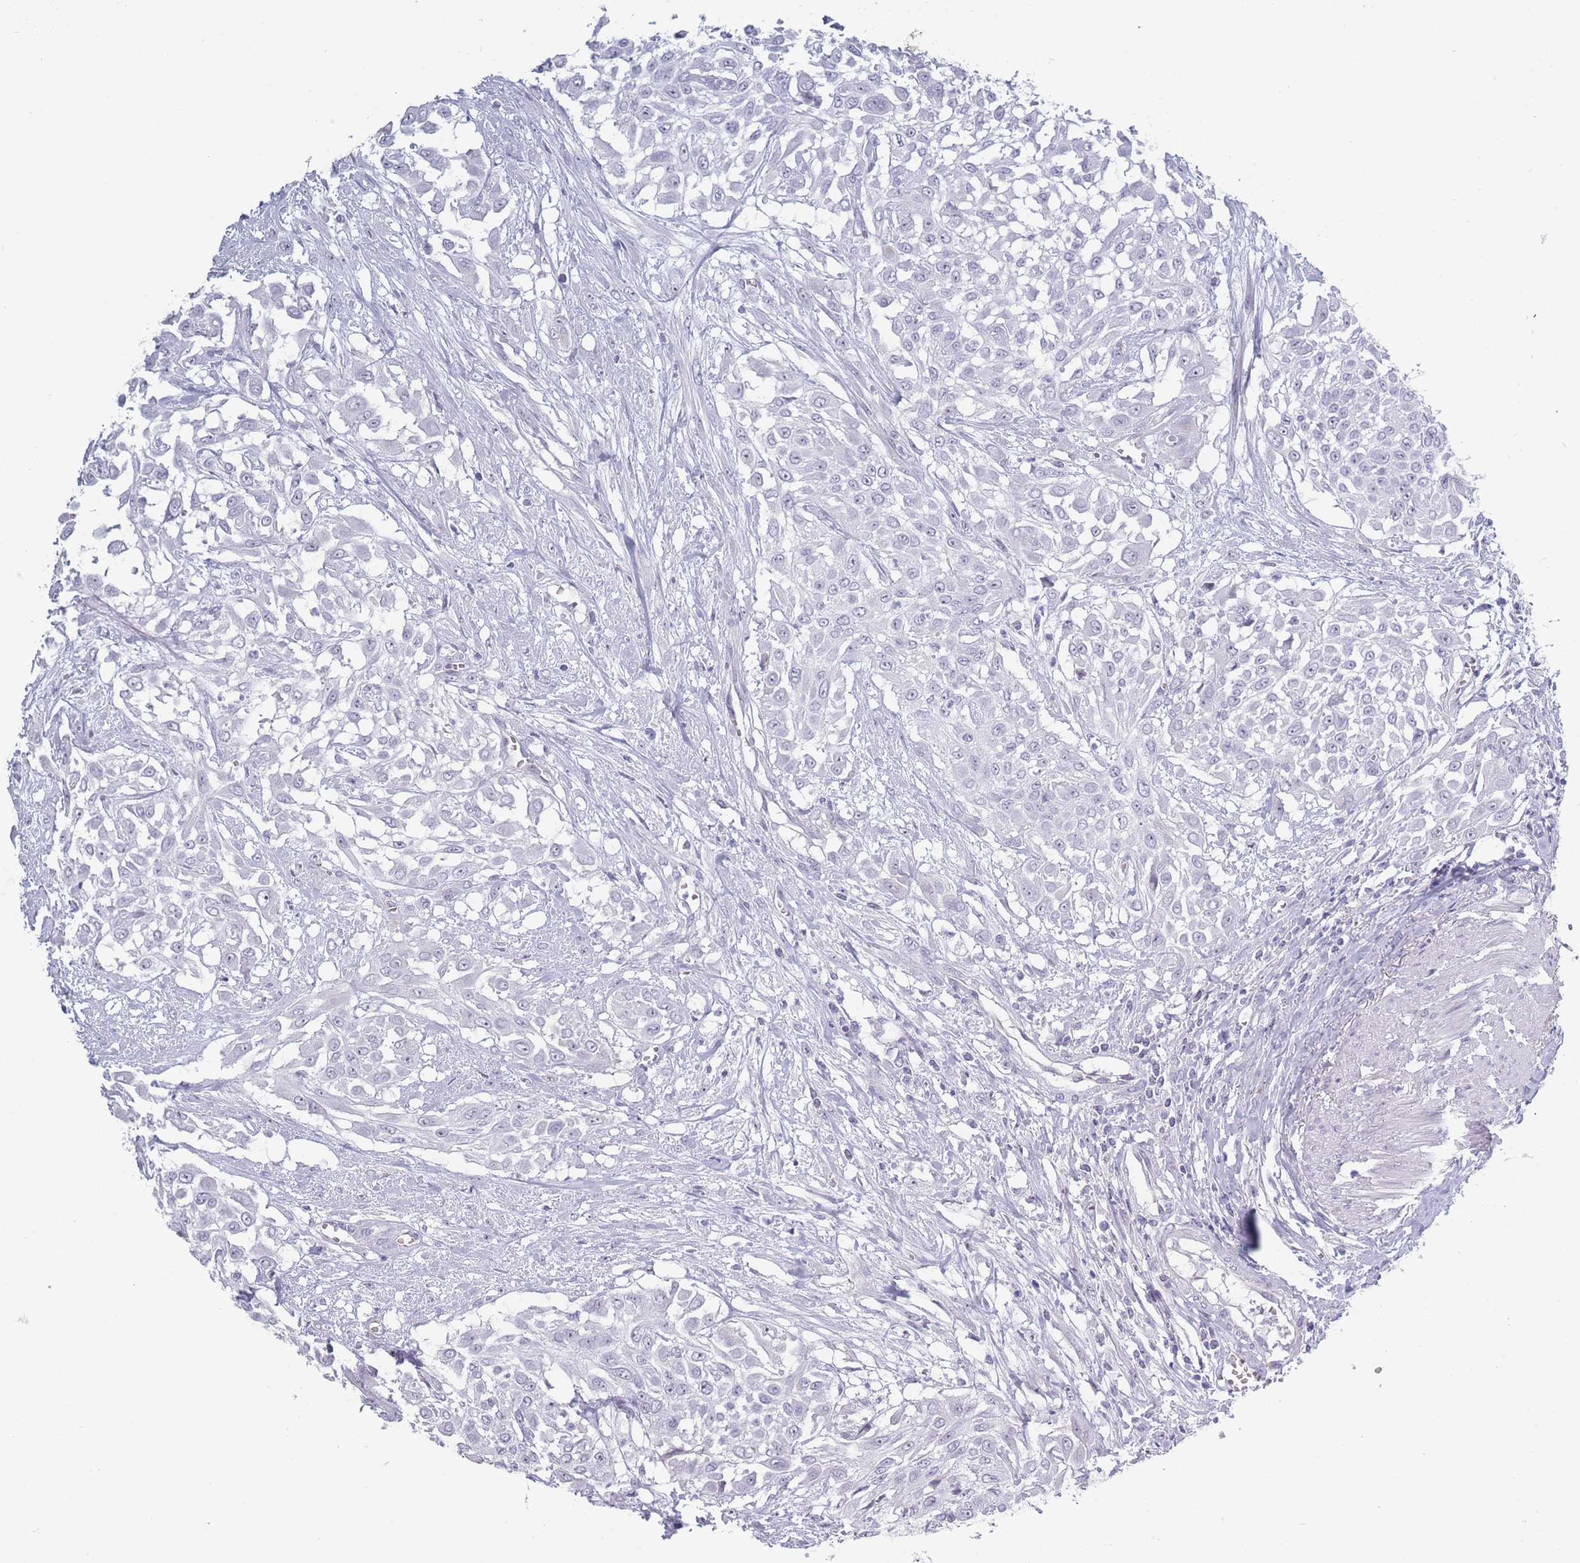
{"staining": {"intensity": "negative", "quantity": "none", "location": "none"}, "tissue": "urothelial cancer", "cell_type": "Tumor cells", "image_type": "cancer", "snomed": [{"axis": "morphology", "description": "Urothelial carcinoma, High grade"}, {"axis": "topography", "description": "Urinary bladder"}], "caption": "IHC of urothelial cancer reveals no expression in tumor cells.", "gene": "ROS1", "patient": {"sex": "male", "age": 57}}